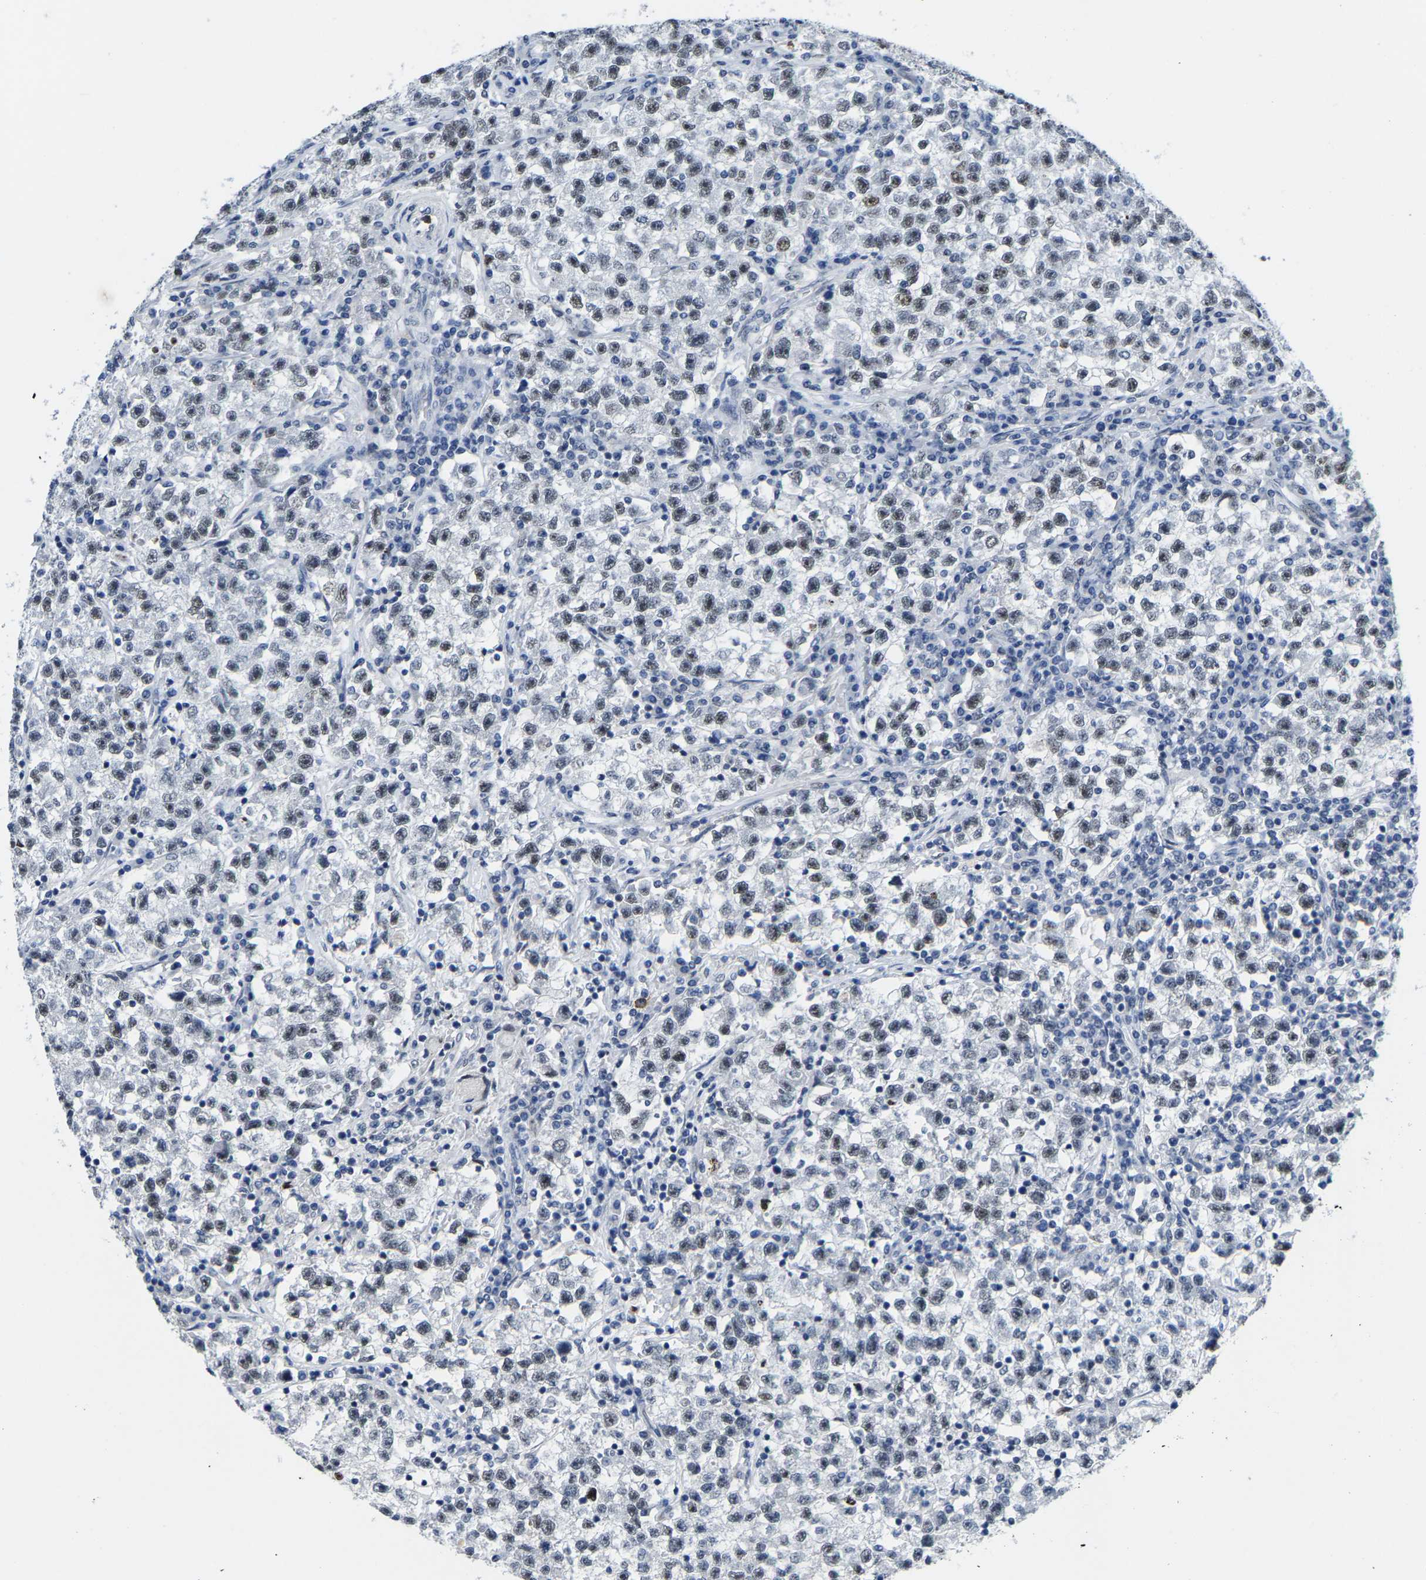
{"staining": {"intensity": "weak", "quantity": "<25%", "location": "nuclear"}, "tissue": "testis cancer", "cell_type": "Tumor cells", "image_type": "cancer", "snomed": [{"axis": "morphology", "description": "Seminoma, NOS"}, {"axis": "topography", "description": "Testis"}], "caption": "Immunohistochemical staining of human seminoma (testis) demonstrates no significant expression in tumor cells.", "gene": "SETD1B", "patient": {"sex": "male", "age": 22}}